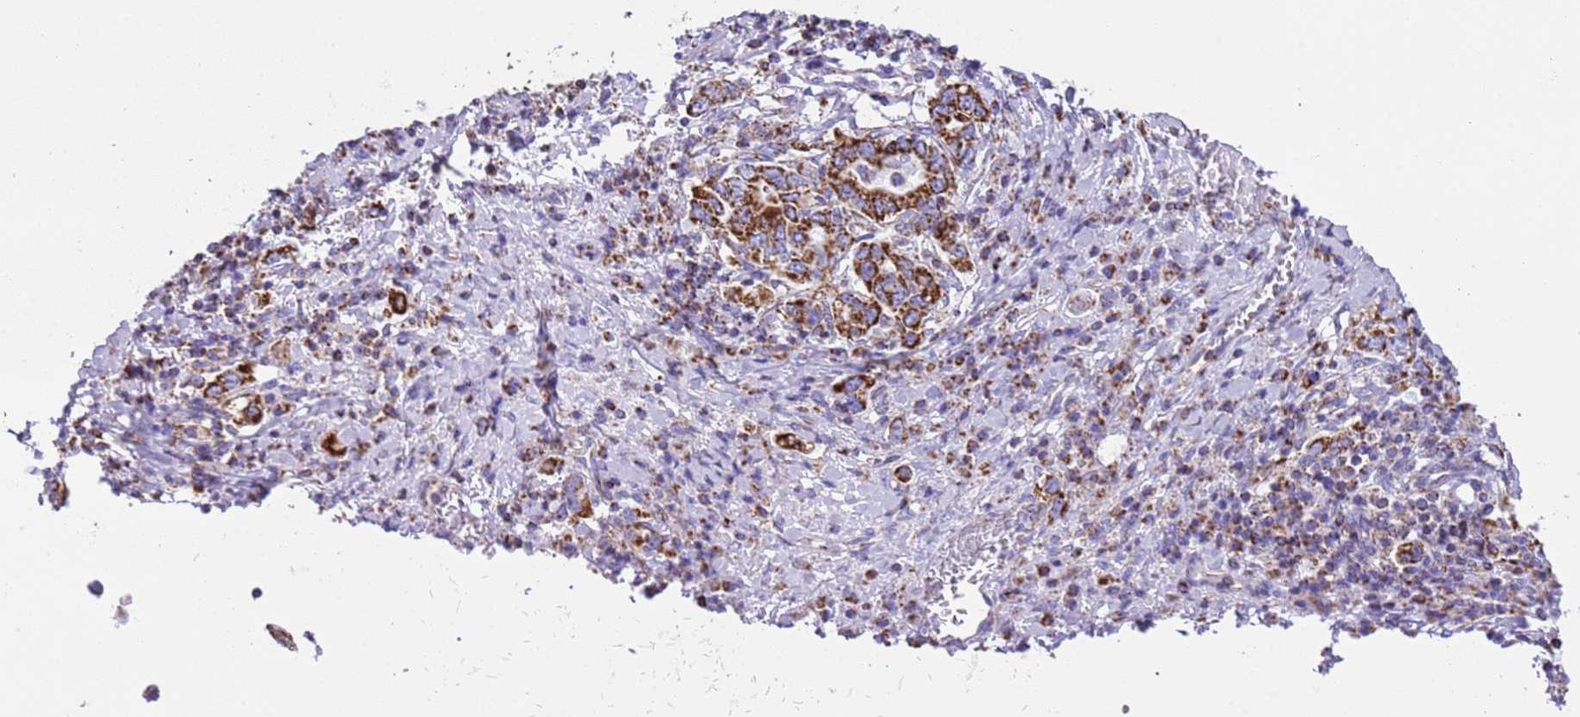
{"staining": {"intensity": "strong", "quantity": ">75%", "location": "cytoplasmic/membranous"}, "tissue": "stomach cancer", "cell_type": "Tumor cells", "image_type": "cancer", "snomed": [{"axis": "morphology", "description": "Adenocarcinoma, NOS"}, {"axis": "topography", "description": "Stomach, upper"}, {"axis": "topography", "description": "Stomach"}], "caption": "This photomicrograph demonstrates immunohistochemistry (IHC) staining of human adenocarcinoma (stomach), with high strong cytoplasmic/membranous expression in approximately >75% of tumor cells.", "gene": "SUCLG2", "patient": {"sex": "male", "age": 62}}